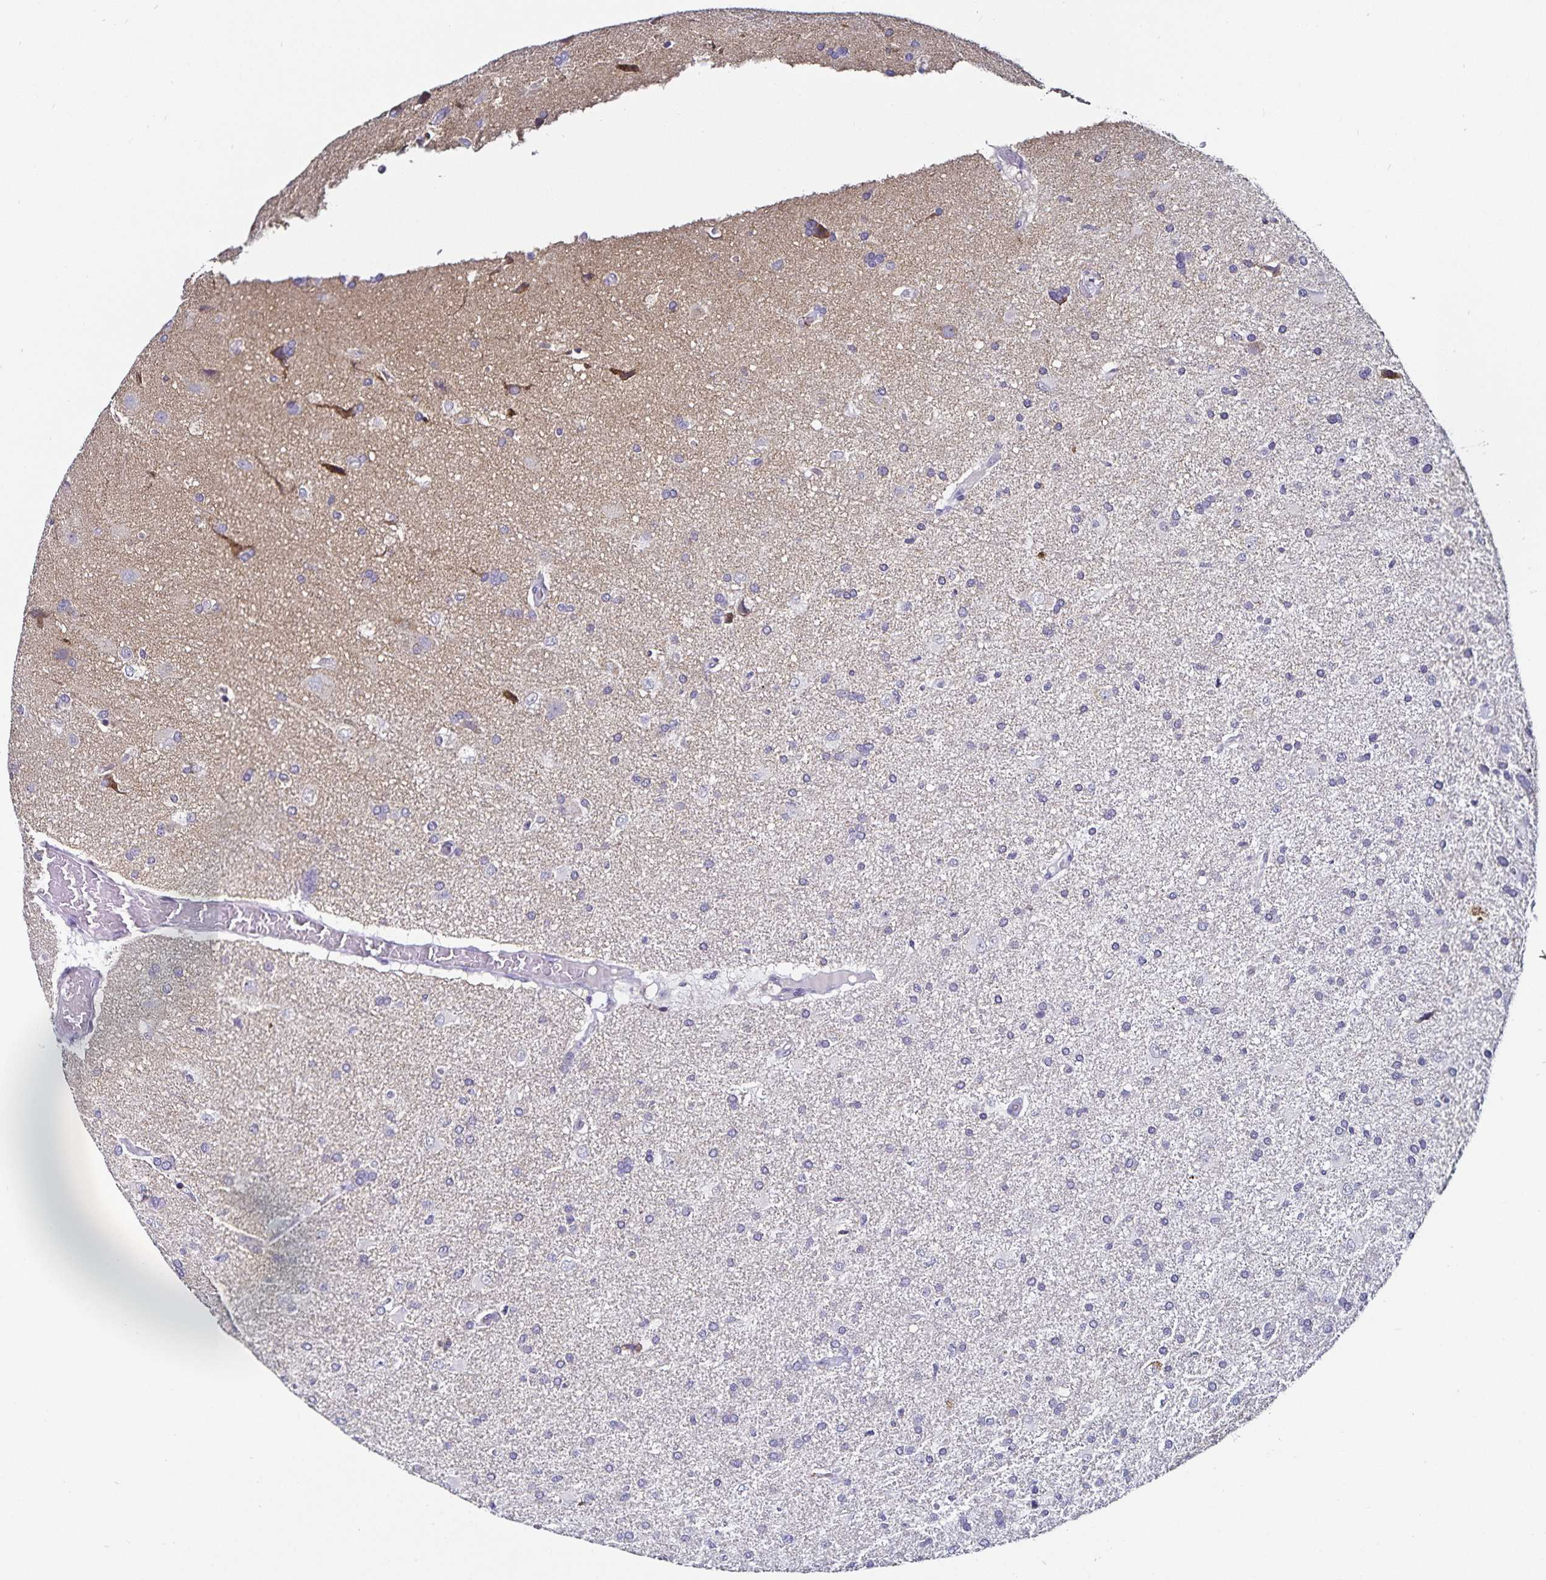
{"staining": {"intensity": "negative", "quantity": "none", "location": "none"}, "tissue": "glioma", "cell_type": "Tumor cells", "image_type": "cancer", "snomed": [{"axis": "morphology", "description": "Glioma, malignant, High grade"}, {"axis": "topography", "description": "Brain"}], "caption": "A high-resolution image shows immunohistochemistry staining of glioma, which demonstrates no significant staining in tumor cells.", "gene": "TSPAN7", "patient": {"sex": "male", "age": 68}}